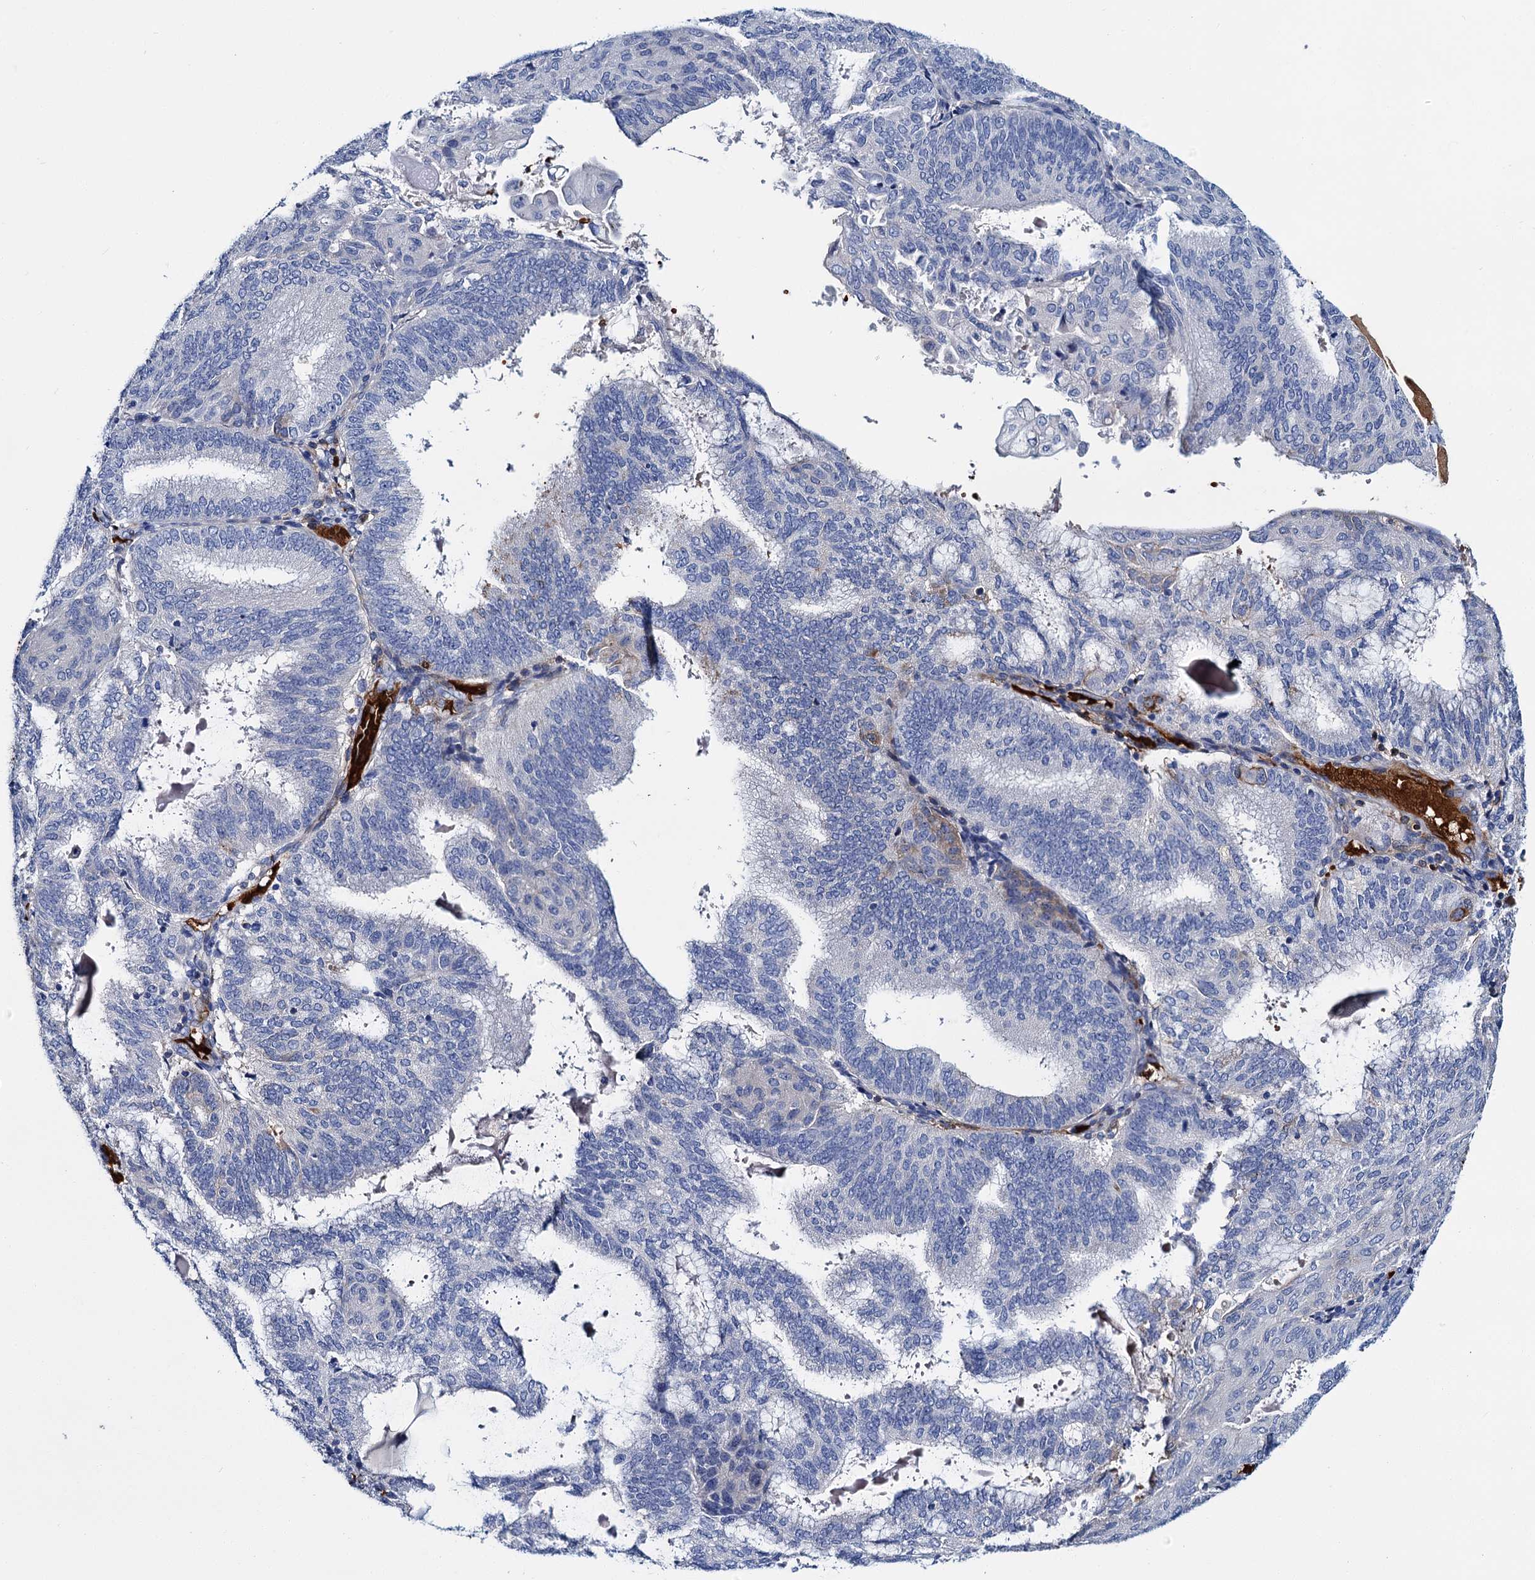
{"staining": {"intensity": "negative", "quantity": "none", "location": "none"}, "tissue": "endometrial cancer", "cell_type": "Tumor cells", "image_type": "cancer", "snomed": [{"axis": "morphology", "description": "Adenocarcinoma, NOS"}, {"axis": "topography", "description": "Endometrium"}], "caption": "There is no significant positivity in tumor cells of endometrial adenocarcinoma.", "gene": "ATG2A", "patient": {"sex": "female", "age": 49}}